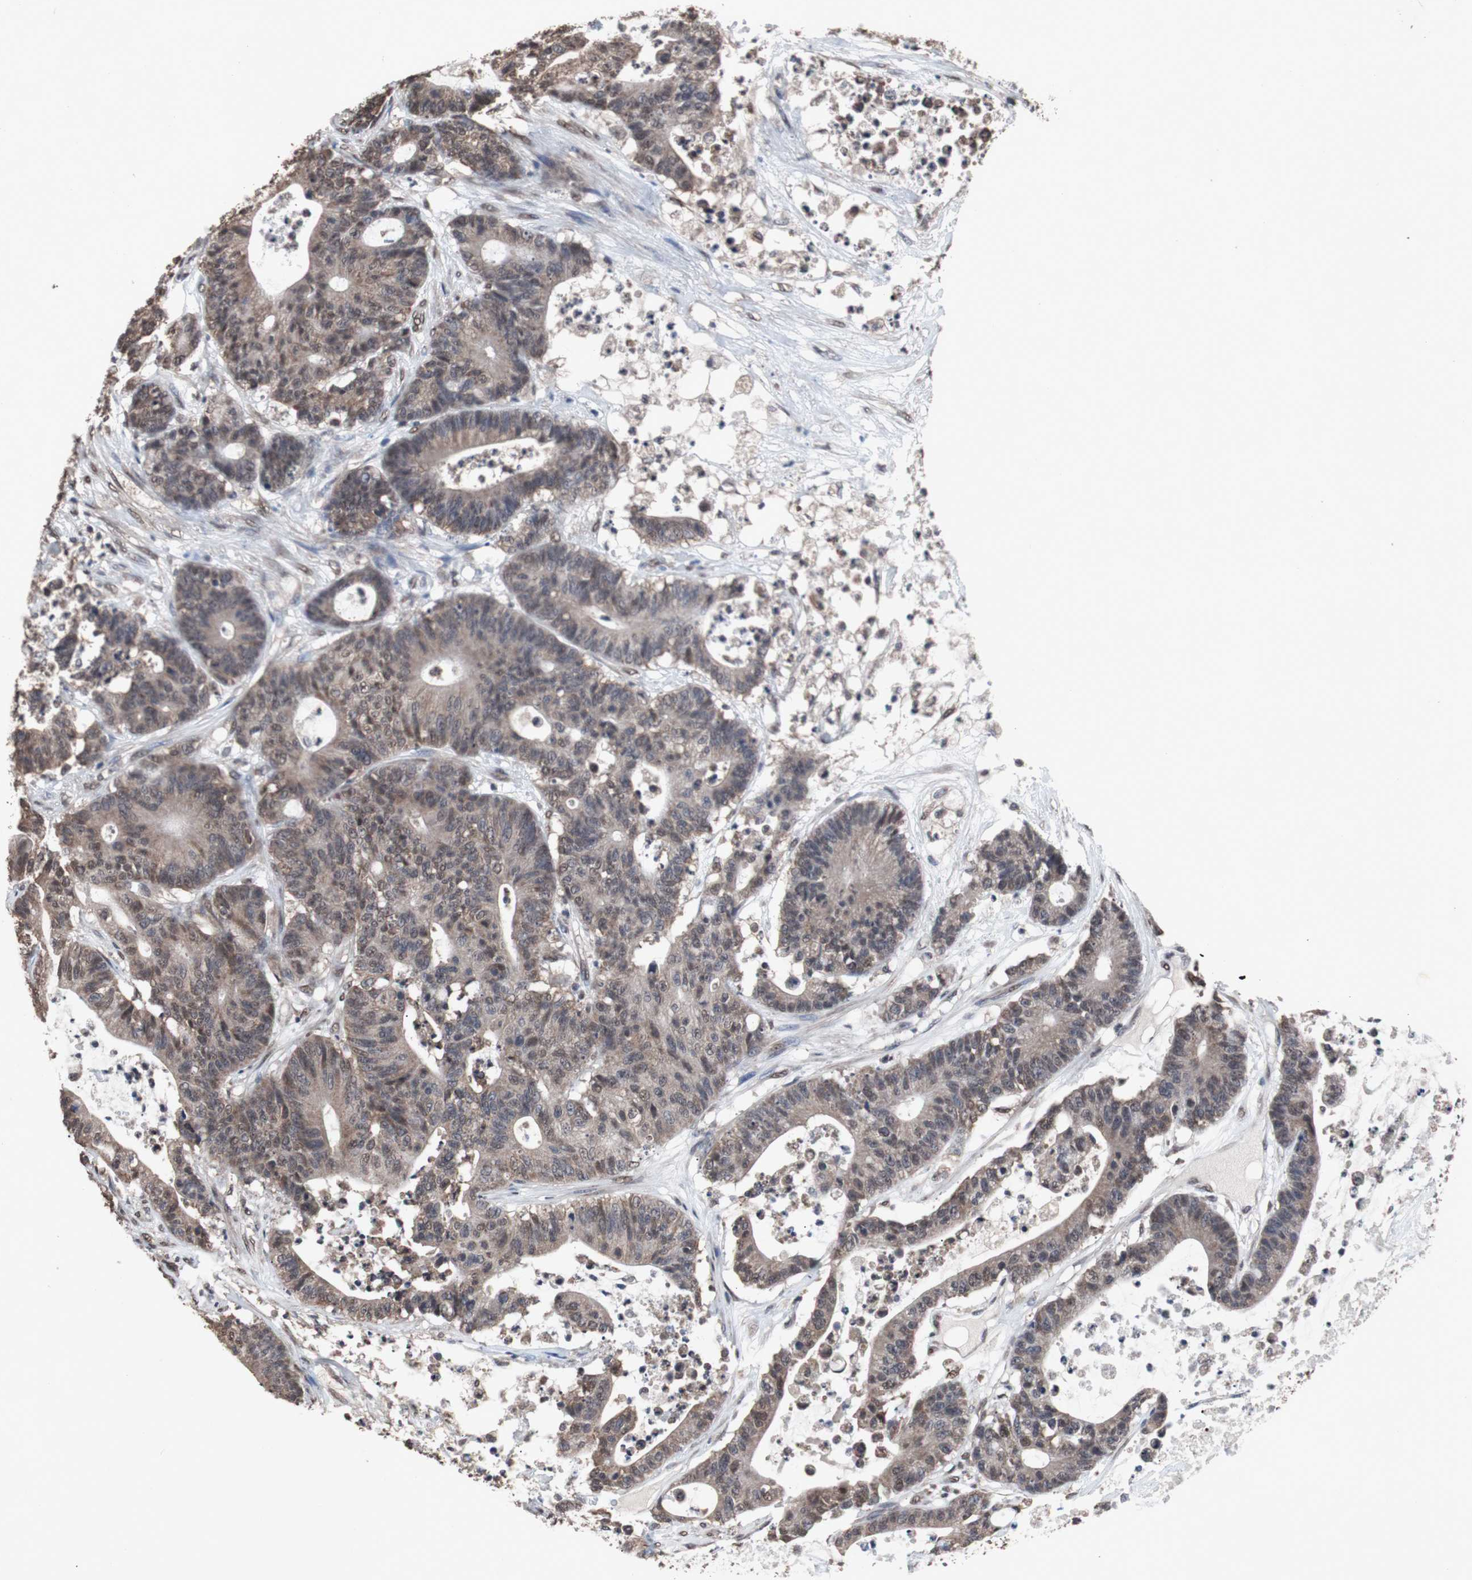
{"staining": {"intensity": "weak", "quantity": ">75%", "location": "cytoplasmic/membranous,nuclear"}, "tissue": "colorectal cancer", "cell_type": "Tumor cells", "image_type": "cancer", "snomed": [{"axis": "morphology", "description": "Adenocarcinoma, NOS"}, {"axis": "topography", "description": "Colon"}], "caption": "Protein expression by immunohistochemistry (IHC) demonstrates weak cytoplasmic/membranous and nuclear staining in about >75% of tumor cells in adenocarcinoma (colorectal).", "gene": "MED27", "patient": {"sex": "female", "age": 84}}